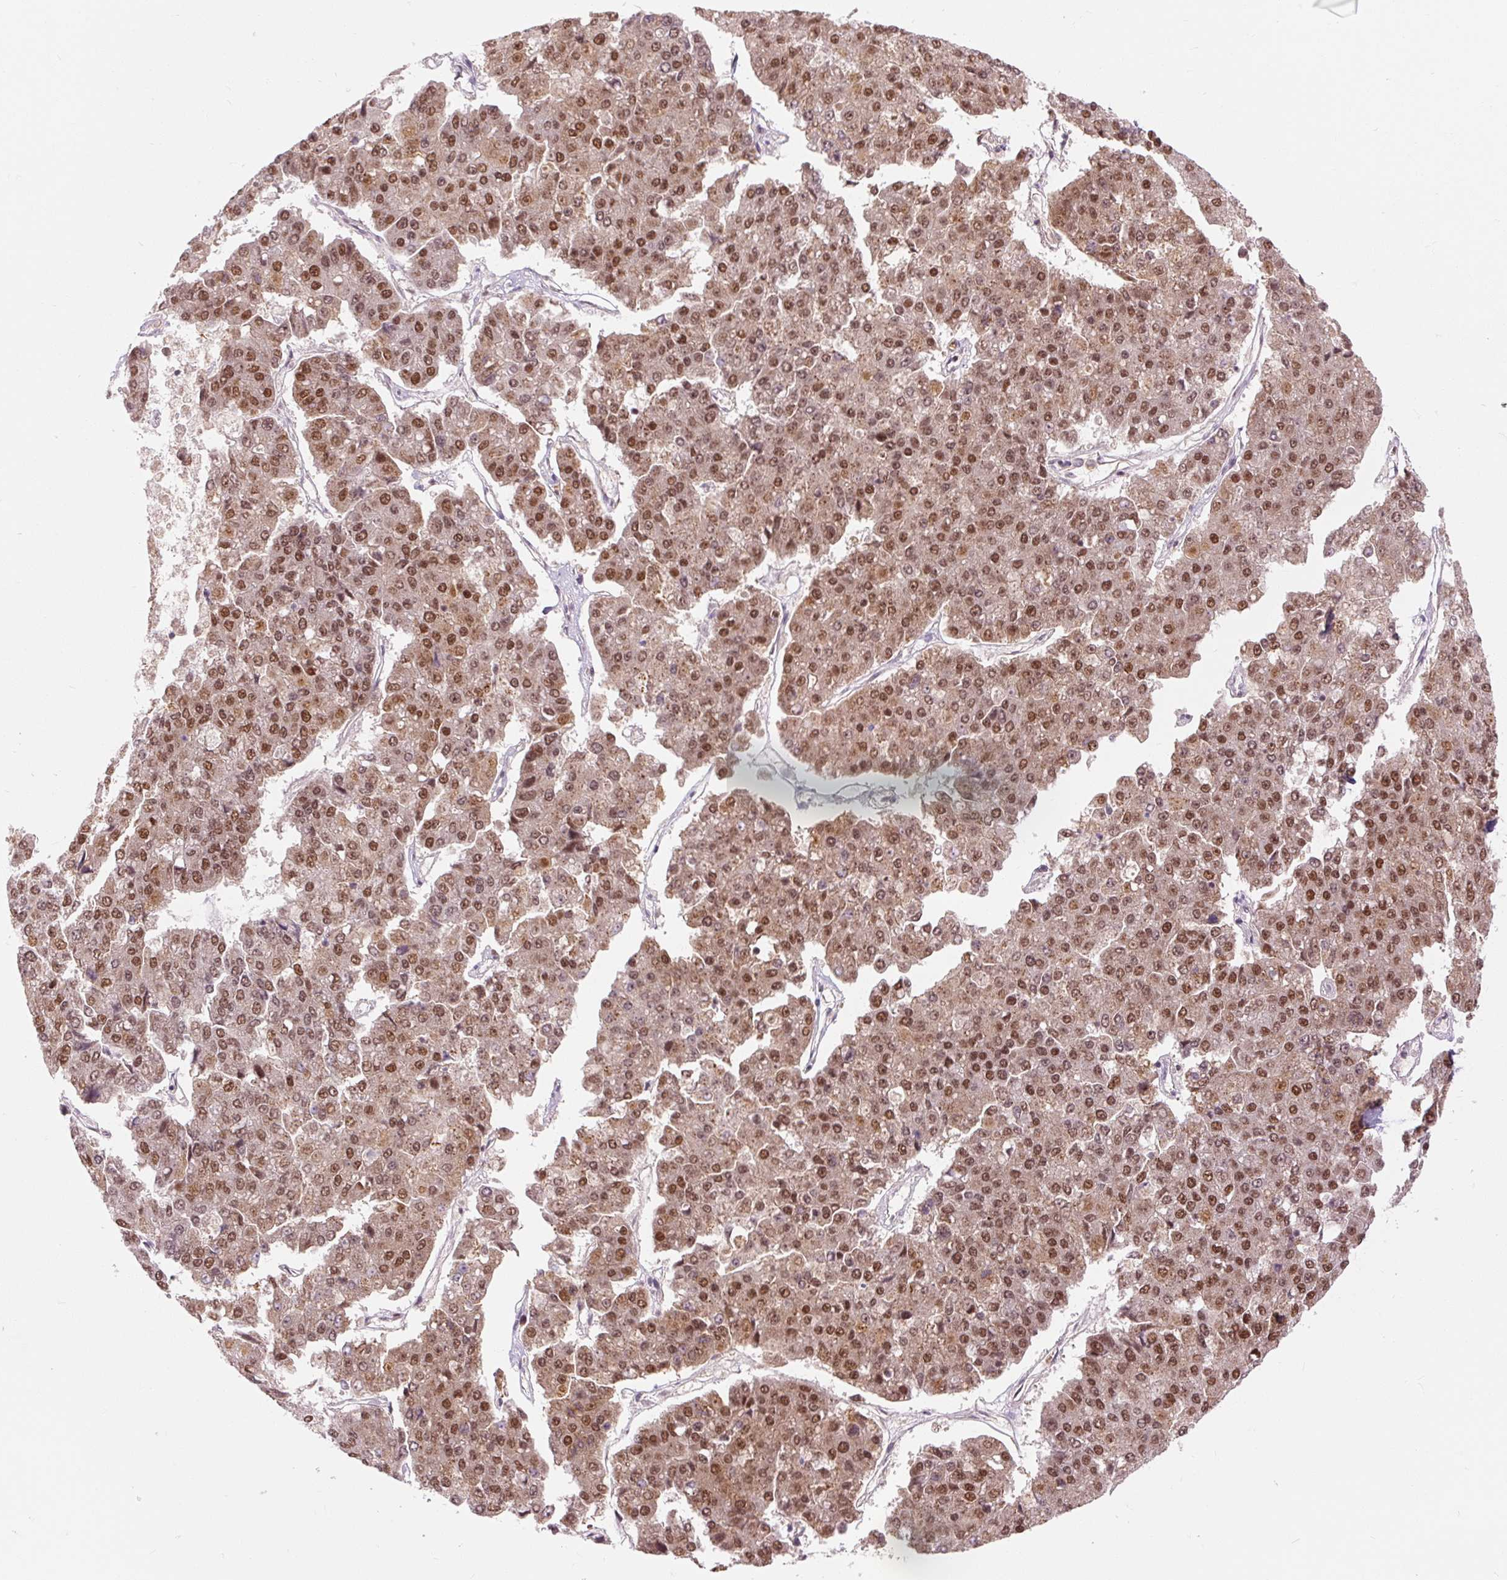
{"staining": {"intensity": "strong", "quantity": ">75%", "location": "nuclear"}, "tissue": "pancreatic cancer", "cell_type": "Tumor cells", "image_type": "cancer", "snomed": [{"axis": "morphology", "description": "Adenocarcinoma, NOS"}, {"axis": "topography", "description": "Pancreas"}], "caption": "The micrograph shows a brown stain indicating the presence of a protein in the nuclear of tumor cells in pancreatic cancer (adenocarcinoma).", "gene": "CSTF1", "patient": {"sex": "male", "age": 50}}